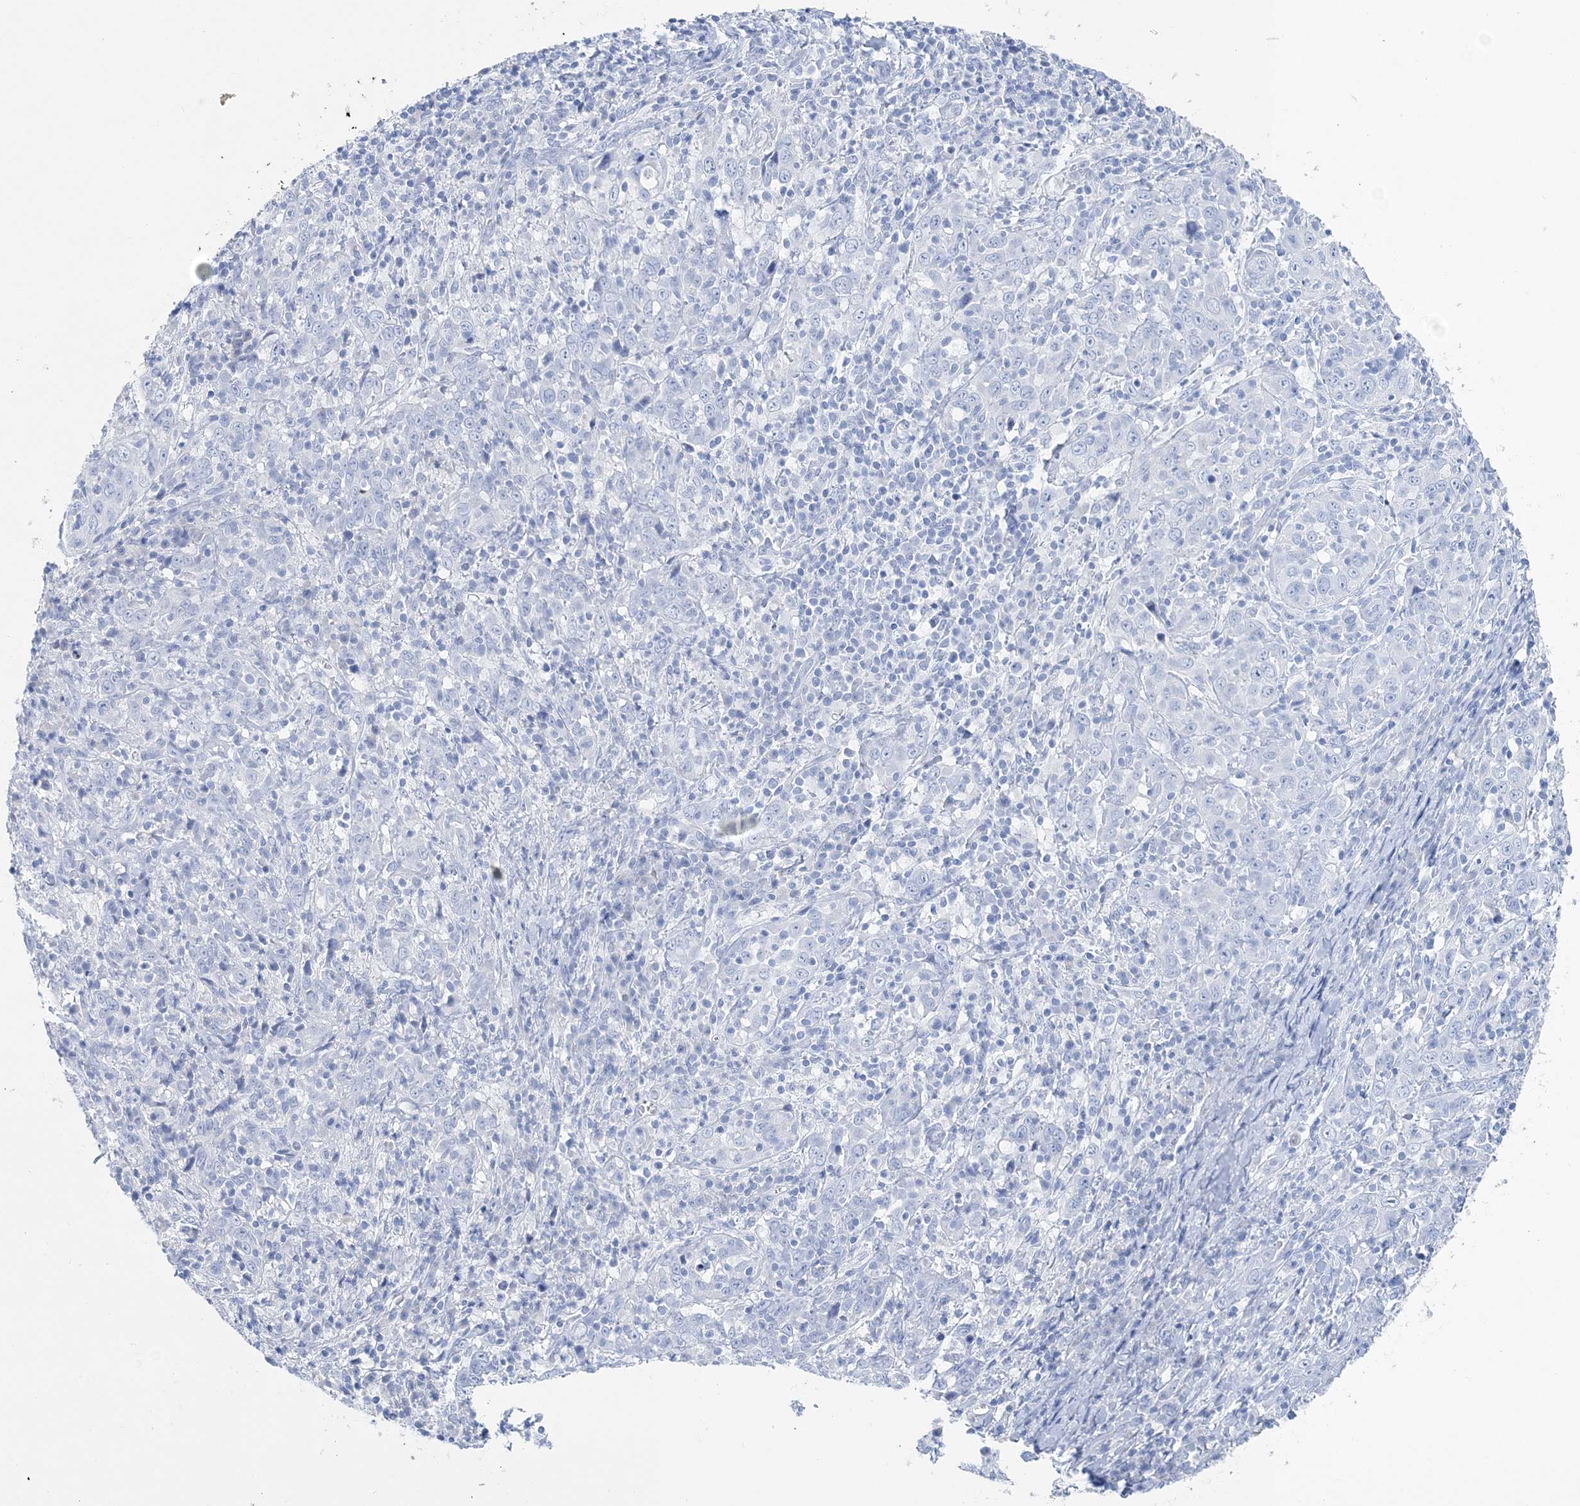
{"staining": {"intensity": "negative", "quantity": "none", "location": "none"}, "tissue": "cervical cancer", "cell_type": "Tumor cells", "image_type": "cancer", "snomed": [{"axis": "morphology", "description": "Squamous cell carcinoma, NOS"}, {"axis": "topography", "description": "Cervix"}], "caption": "Cervical cancer stained for a protein using immunohistochemistry demonstrates no expression tumor cells.", "gene": "TSPYL6", "patient": {"sex": "female", "age": 46}}